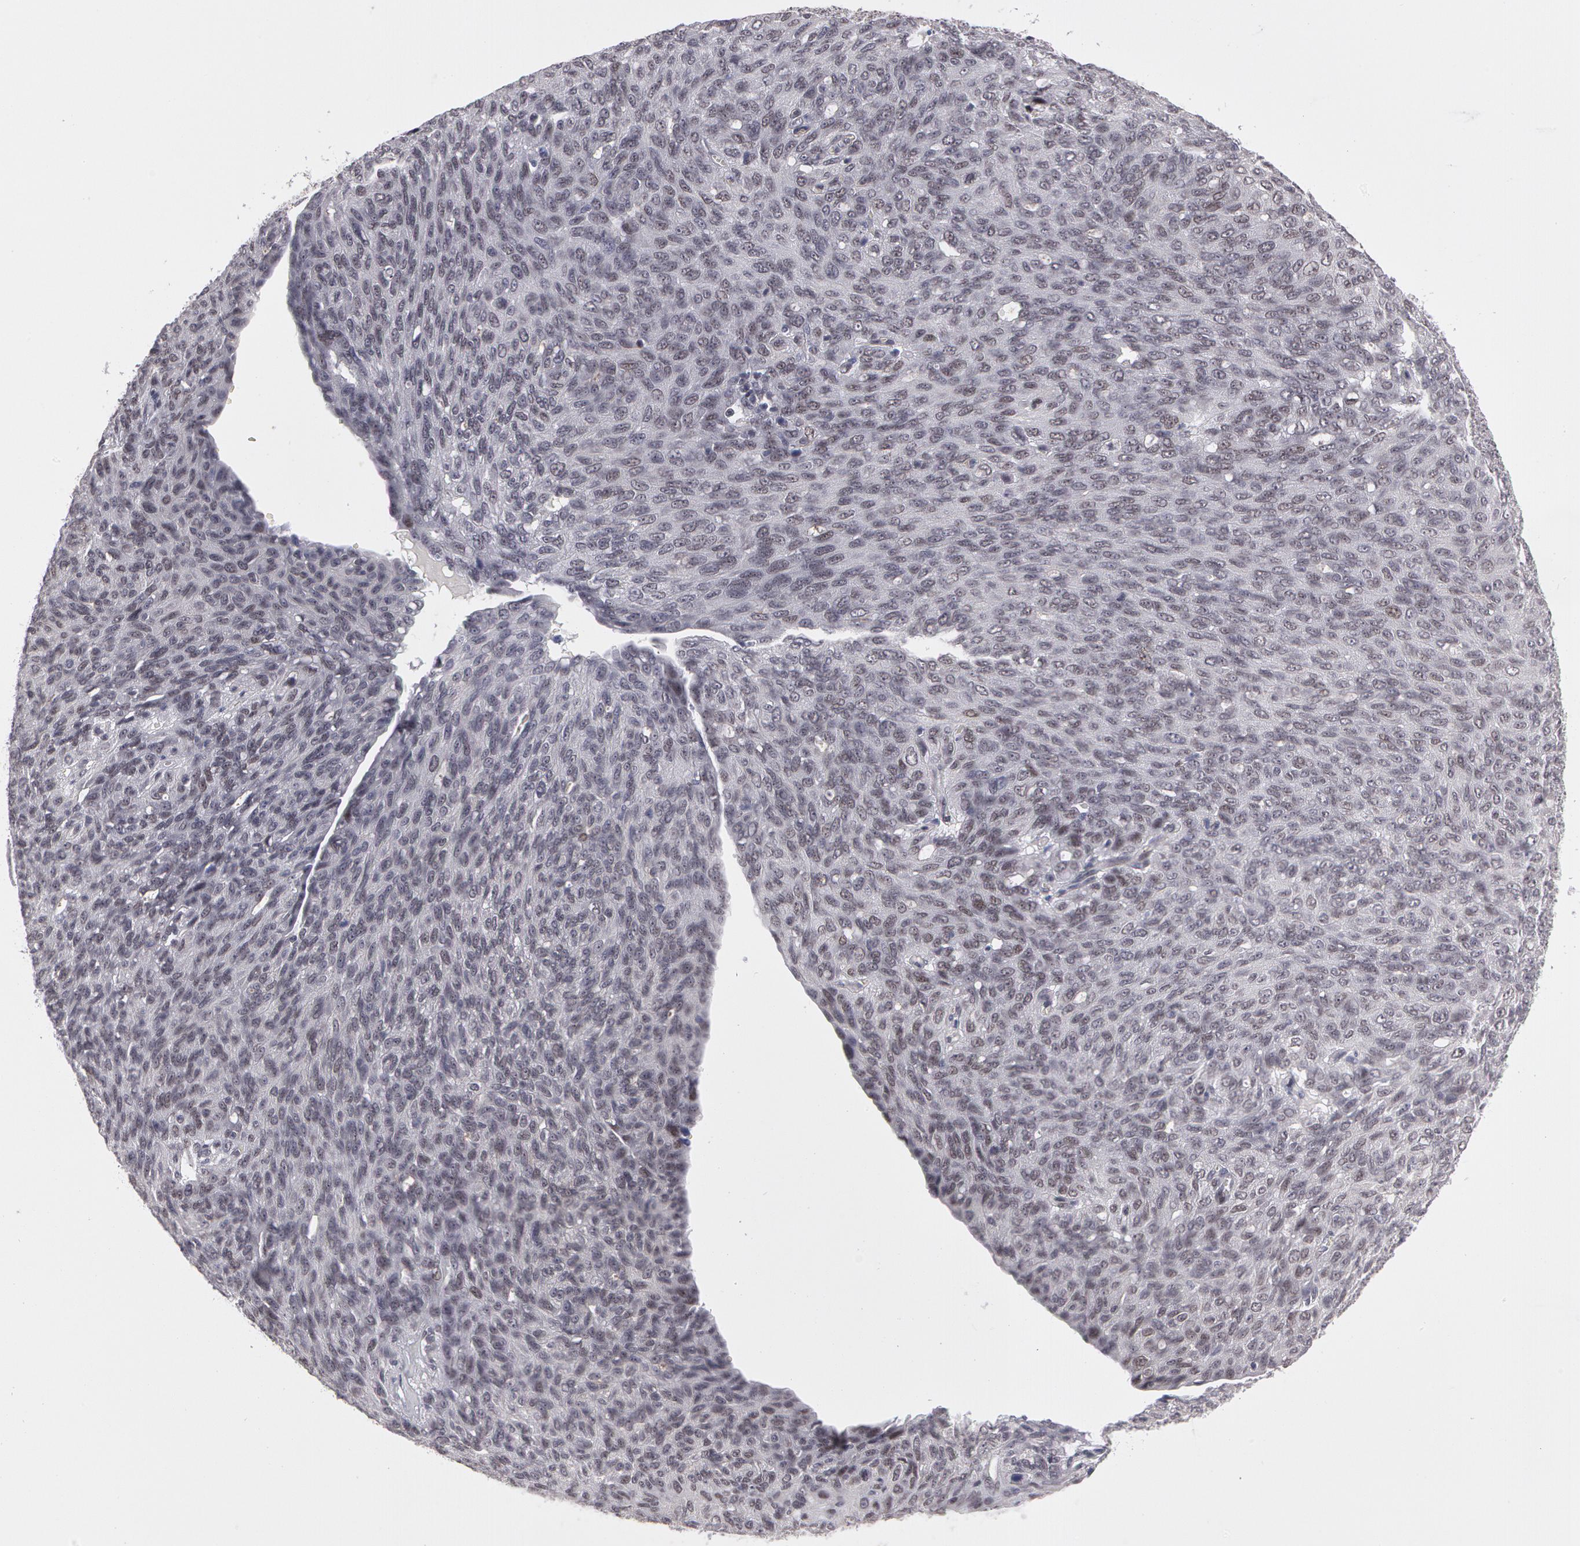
{"staining": {"intensity": "weak", "quantity": "<25%", "location": "nuclear"}, "tissue": "ovarian cancer", "cell_type": "Tumor cells", "image_type": "cancer", "snomed": [{"axis": "morphology", "description": "Carcinoma, endometroid"}, {"axis": "topography", "description": "Ovary"}], "caption": "The micrograph demonstrates no significant positivity in tumor cells of ovarian cancer. (DAB (3,3'-diaminobenzidine) immunohistochemistry with hematoxylin counter stain).", "gene": "PRICKLE1", "patient": {"sex": "female", "age": 60}}